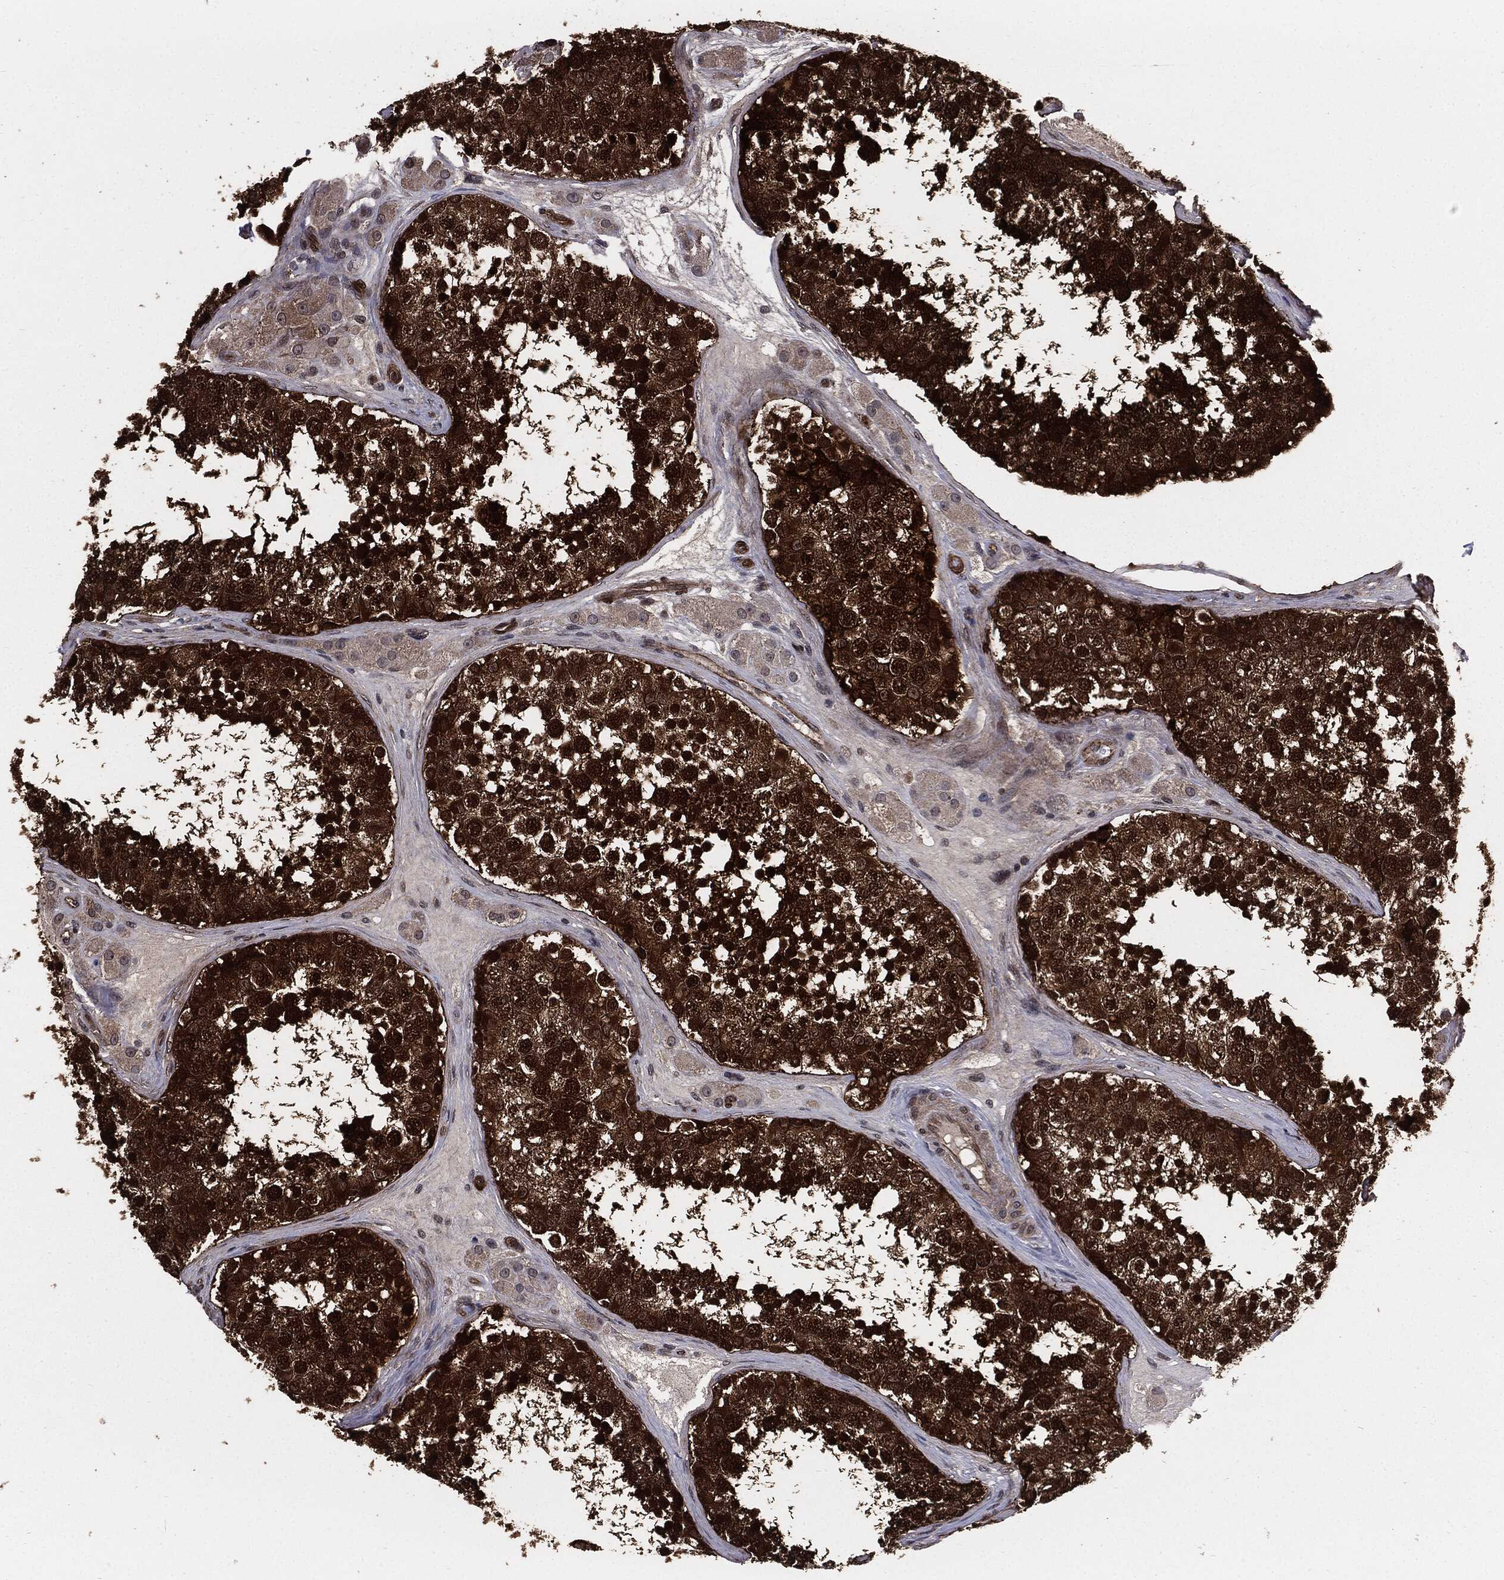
{"staining": {"intensity": "strong", "quantity": ">75%", "location": "cytoplasmic/membranous,nuclear"}, "tissue": "testis", "cell_type": "Cells in seminiferous ducts", "image_type": "normal", "snomed": [{"axis": "morphology", "description": "Normal tissue, NOS"}, {"axis": "topography", "description": "Testis"}], "caption": "A brown stain labels strong cytoplasmic/membranous,nuclear positivity of a protein in cells in seminiferous ducts of normal human testis.", "gene": "PTPA", "patient": {"sex": "male", "age": 41}}